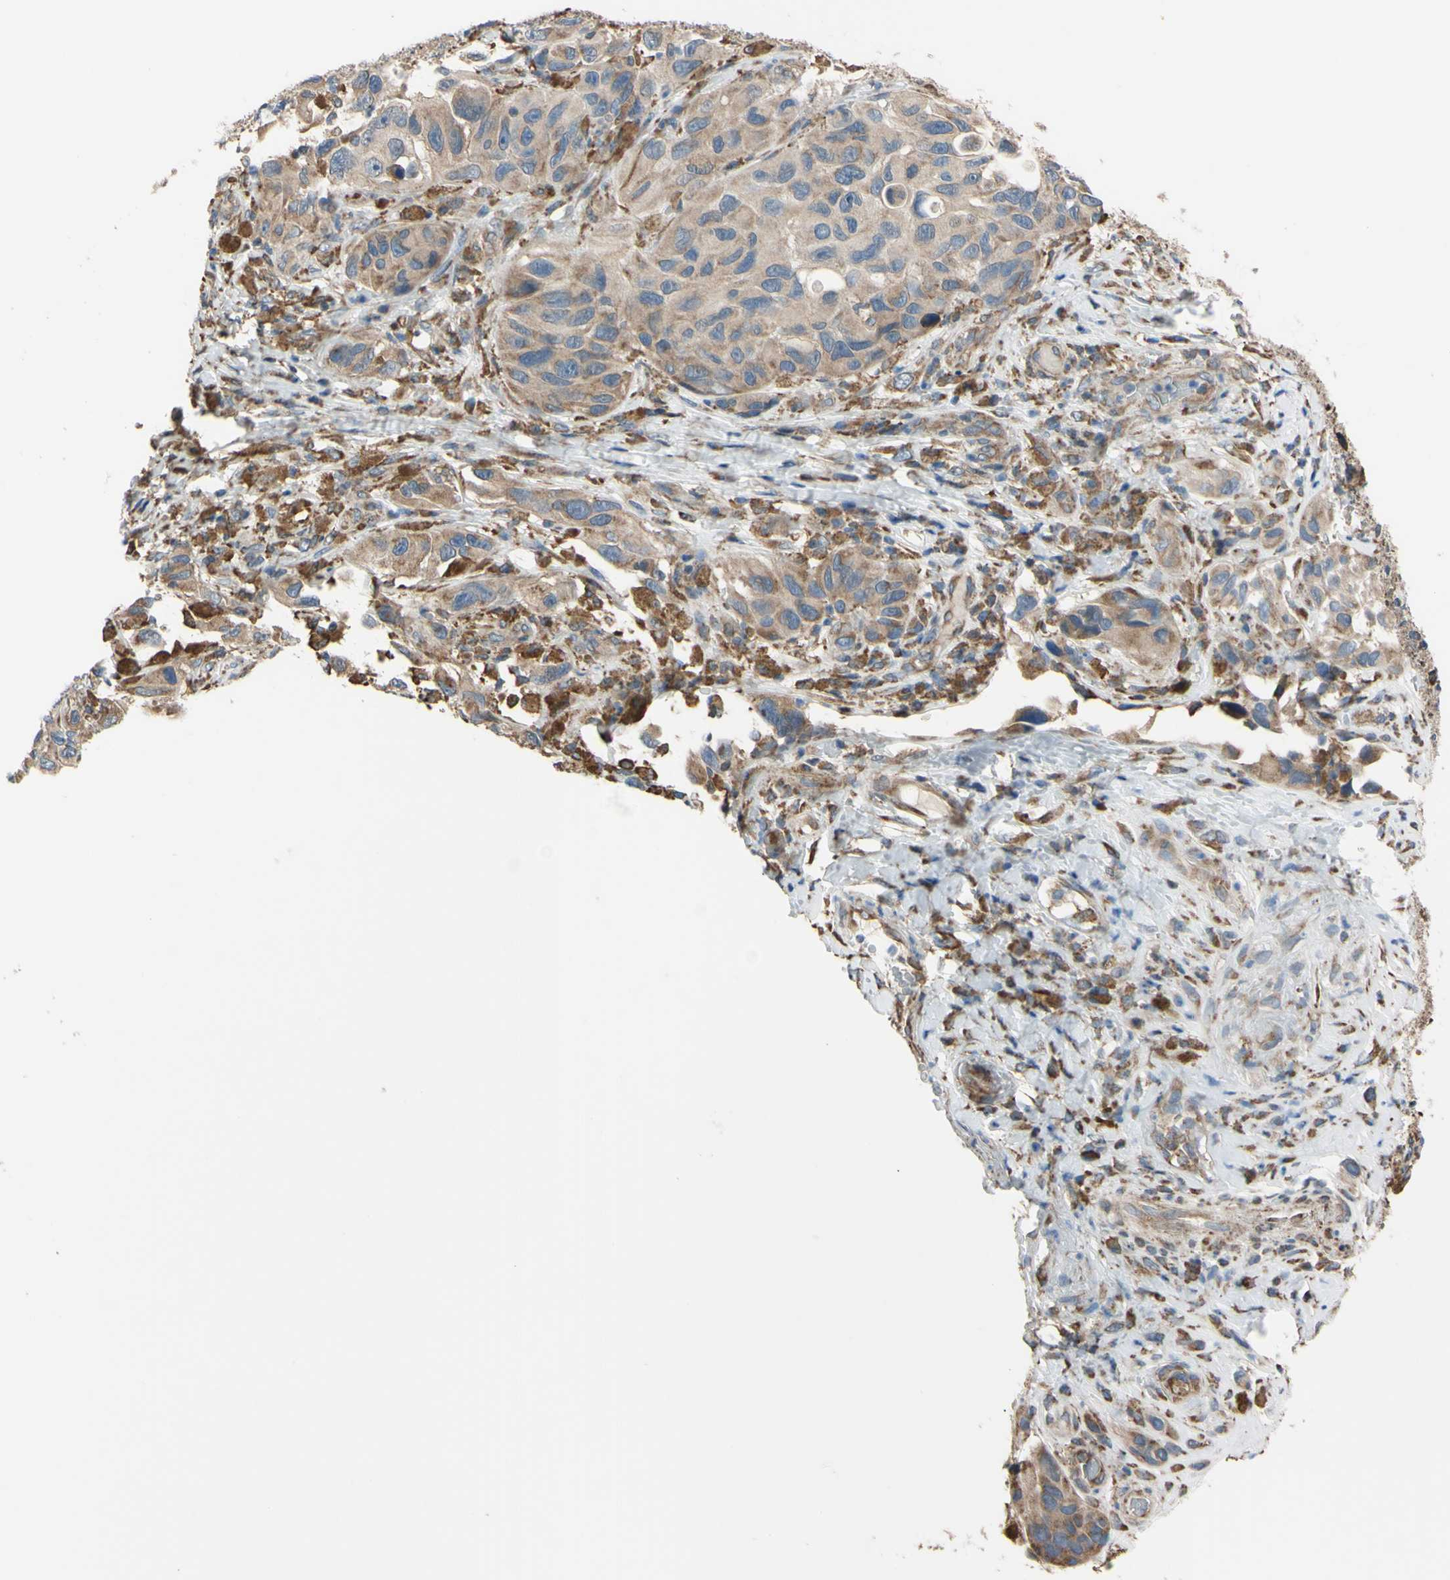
{"staining": {"intensity": "weak", "quantity": ">75%", "location": "cytoplasmic/membranous"}, "tissue": "melanoma", "cell_type": "Tumor cells", "image_type": "cancer", "snomed": [{"axis": "morphology", "description": "Malignant melanoma, NOS"}, {"axis": "topography", "description": "Skin"}], "caption": "Melanoma stained with a protein marker reveals weak staining in tumor cells.", "gene": "BMF", "patient": {"sex": "female", "age": 73}}